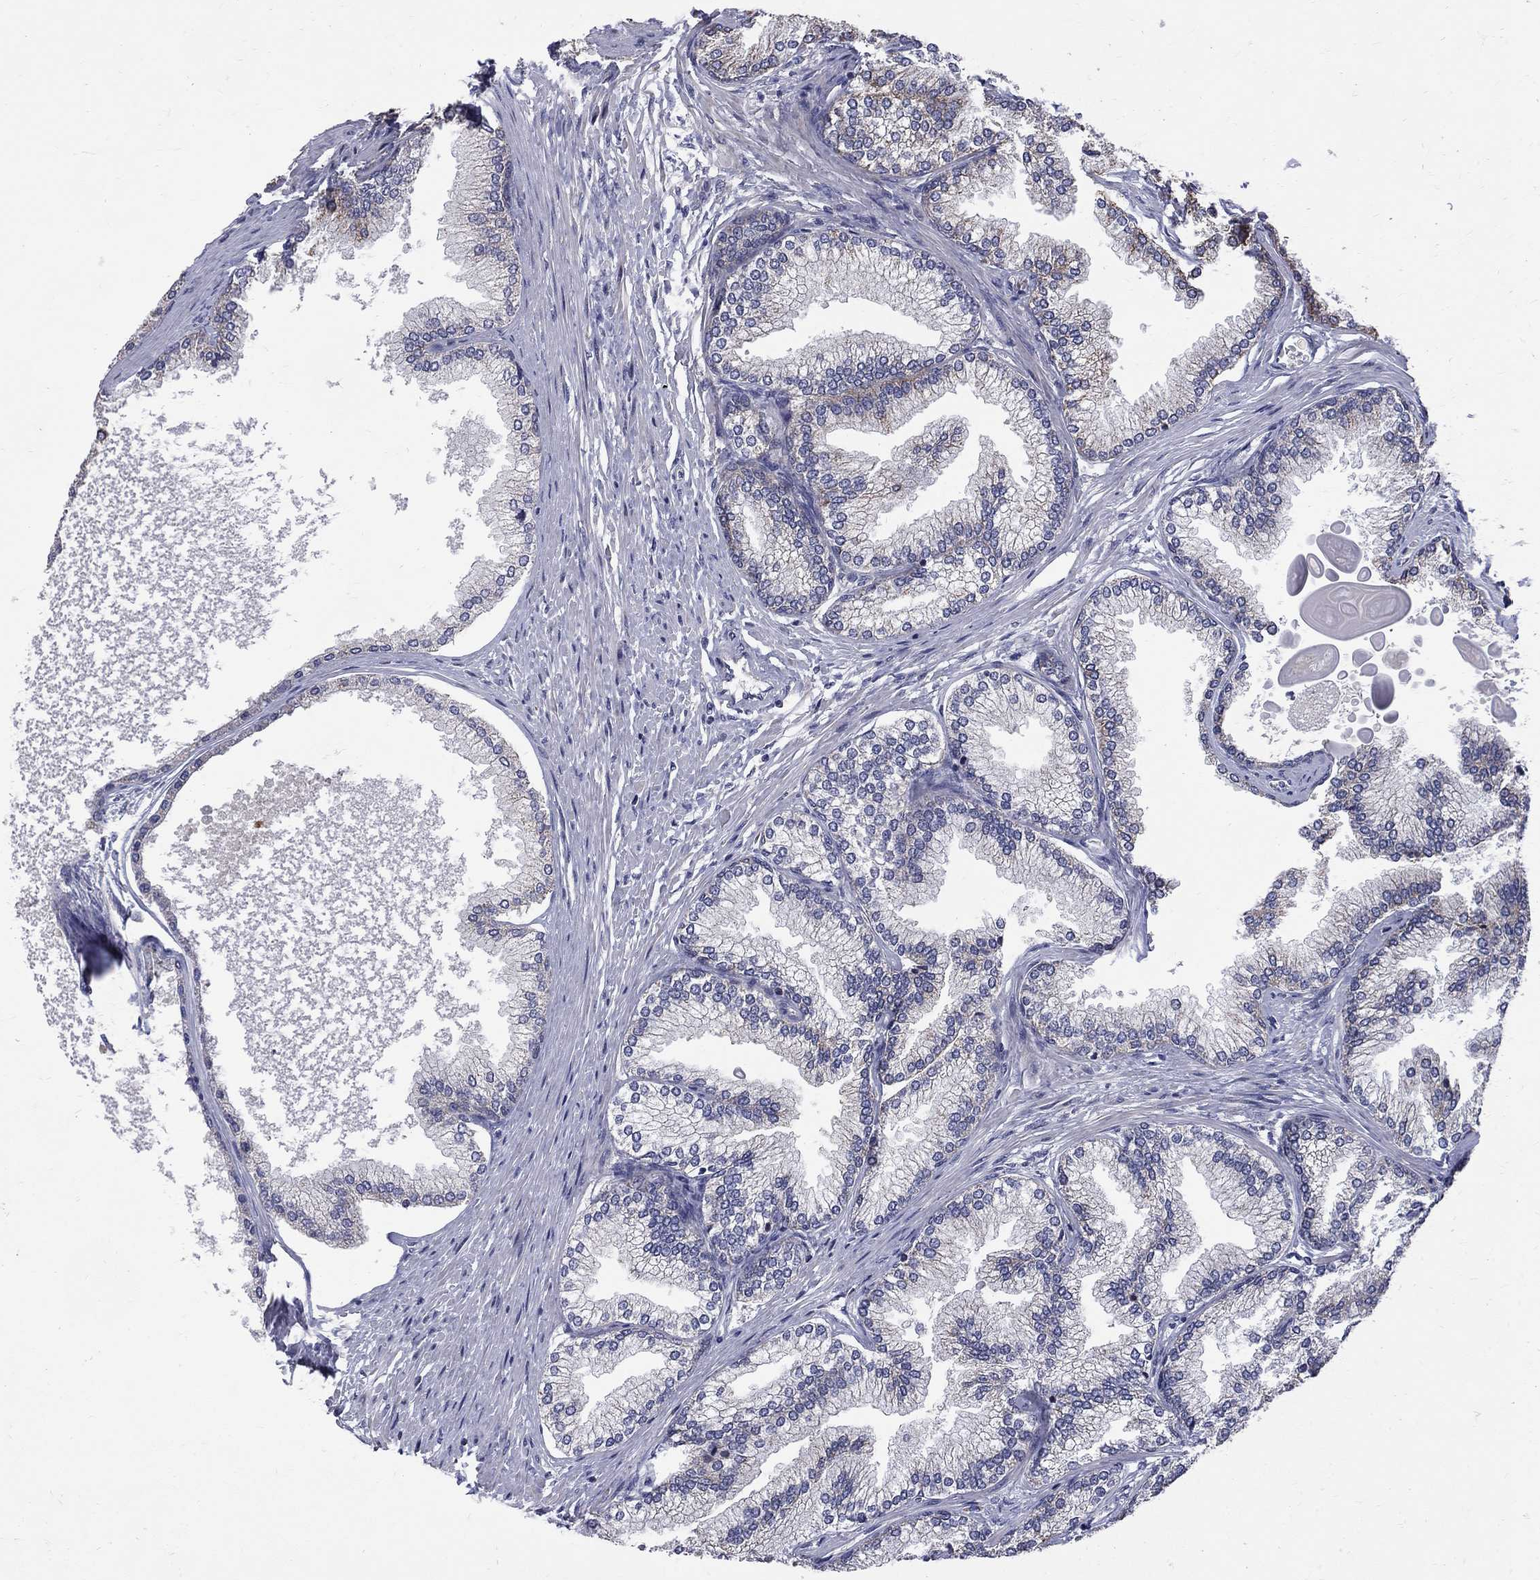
{"staining": {"intensity": "strong", "quantity": "<25%", "location": "cytoplasmic/membranous"}, "tissue": "prostate", "cell_type": "Glandular cells", "image_type": "normal", "snomed": [{"axis": "morphology", "description": "Normal tissue, NOS"}, {"axis": "topography", "description": "Prostate"}], "caption": "IHC staining of unremarkable prostate, which reveals medium levels of strong cytoplasmic/membranous expression in about <25% of glandular cells indicating strong cytoplasmic/membranous protein staining. The staining was performed using DAB (brown) for protein detection and nuclei were counterstained in hematoxylin (blue).", "gene": "SH2B1", "patient": {"sex": "male", "age": 72}}